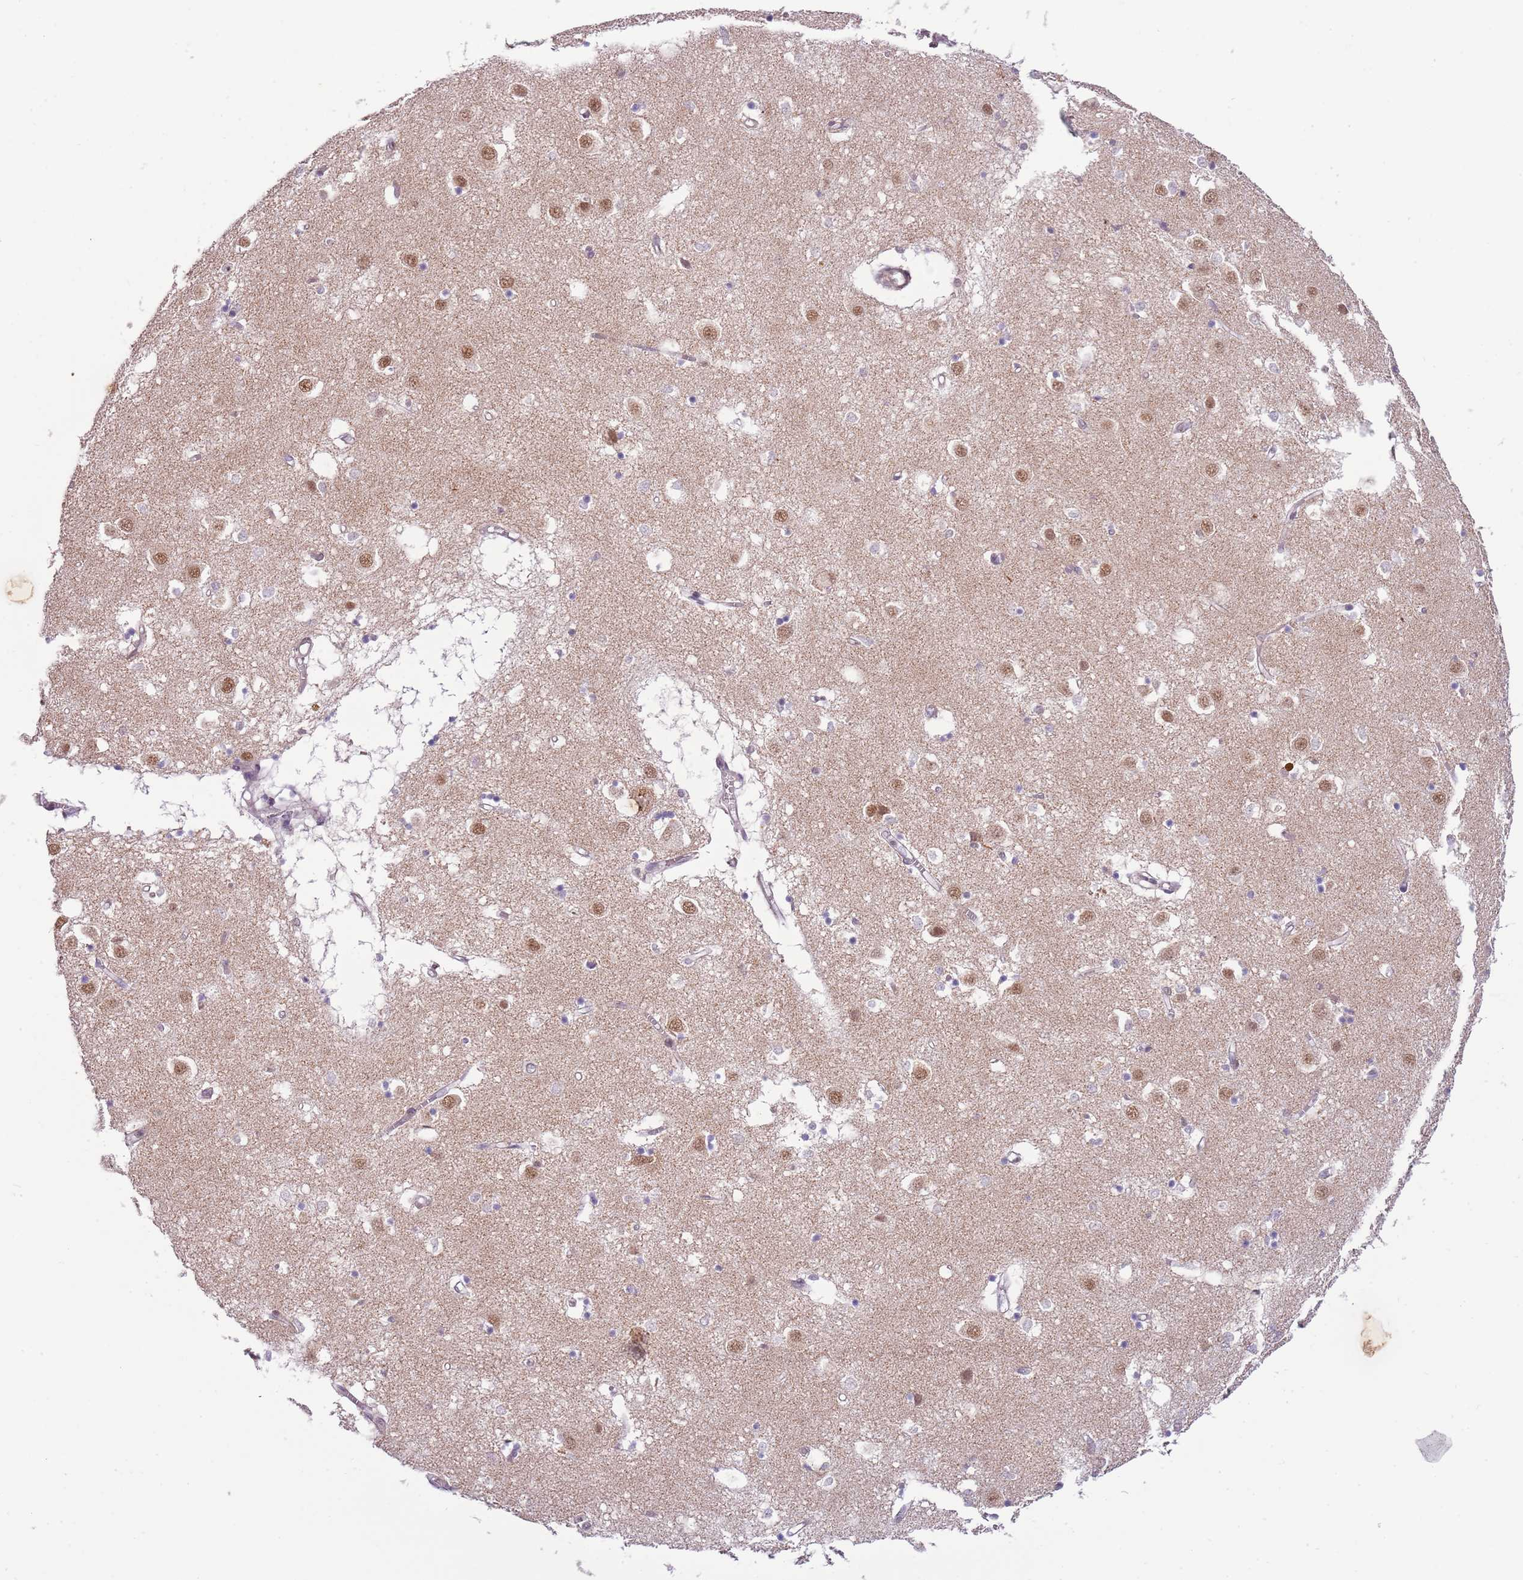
{"staining": {"intensity": "weak", "quantity": "<25%", "location": "nuclear"}, "tissue": "caudate", "cell_type": "Glial cells", "image_type": "normal", "snomed": [{"axis": "morphology", "description": "Normal tissue, NOS"}, {"axis": "topography", "description": "Lateral ventricle wall"}], "caption": "Caudate stained for a protein using immunohistochemistry (IHC) reveals no staining glial cells.", "gene": "FAM120AOS", "patient": {"sex": "male", "age": 70}}